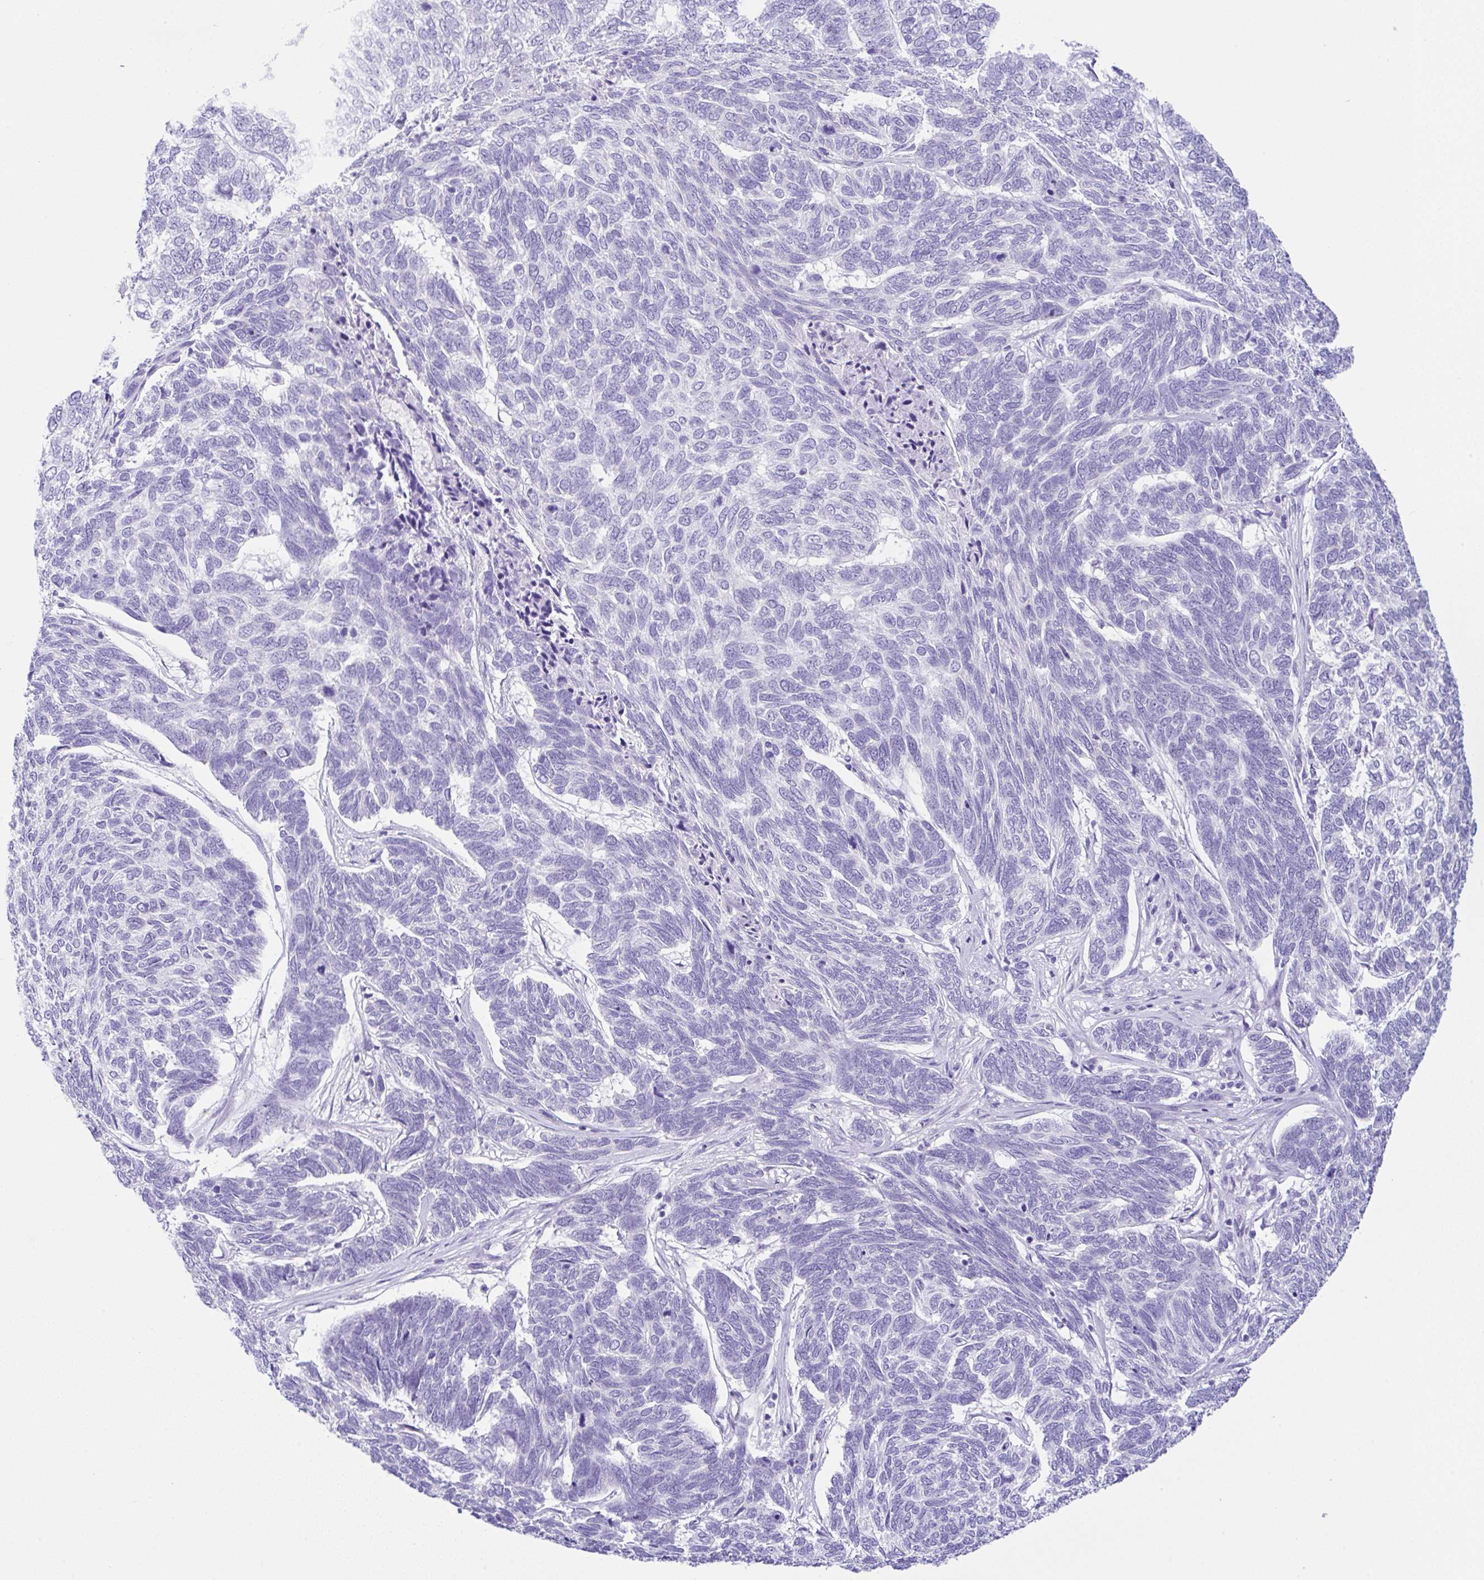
{"staining": {"intensity": "negative", "quantity": "none", "location": "none"}, "tissue": "skin cancer", "cell_type": "Tumor cells", "image_type": "cancer", "snomed": [{"axis": "morphology", "description": "Basal cell carcinoma"}, {"axis": "topography", "description": "Skin"}], "caption": "IHC photomicrograph of human basal cell carcinoma (skin) stained for a protein (brown), which shows no expression in tumor cells.", "gene": "RRM2", "patient": {"sex": "female", "age": 65}}